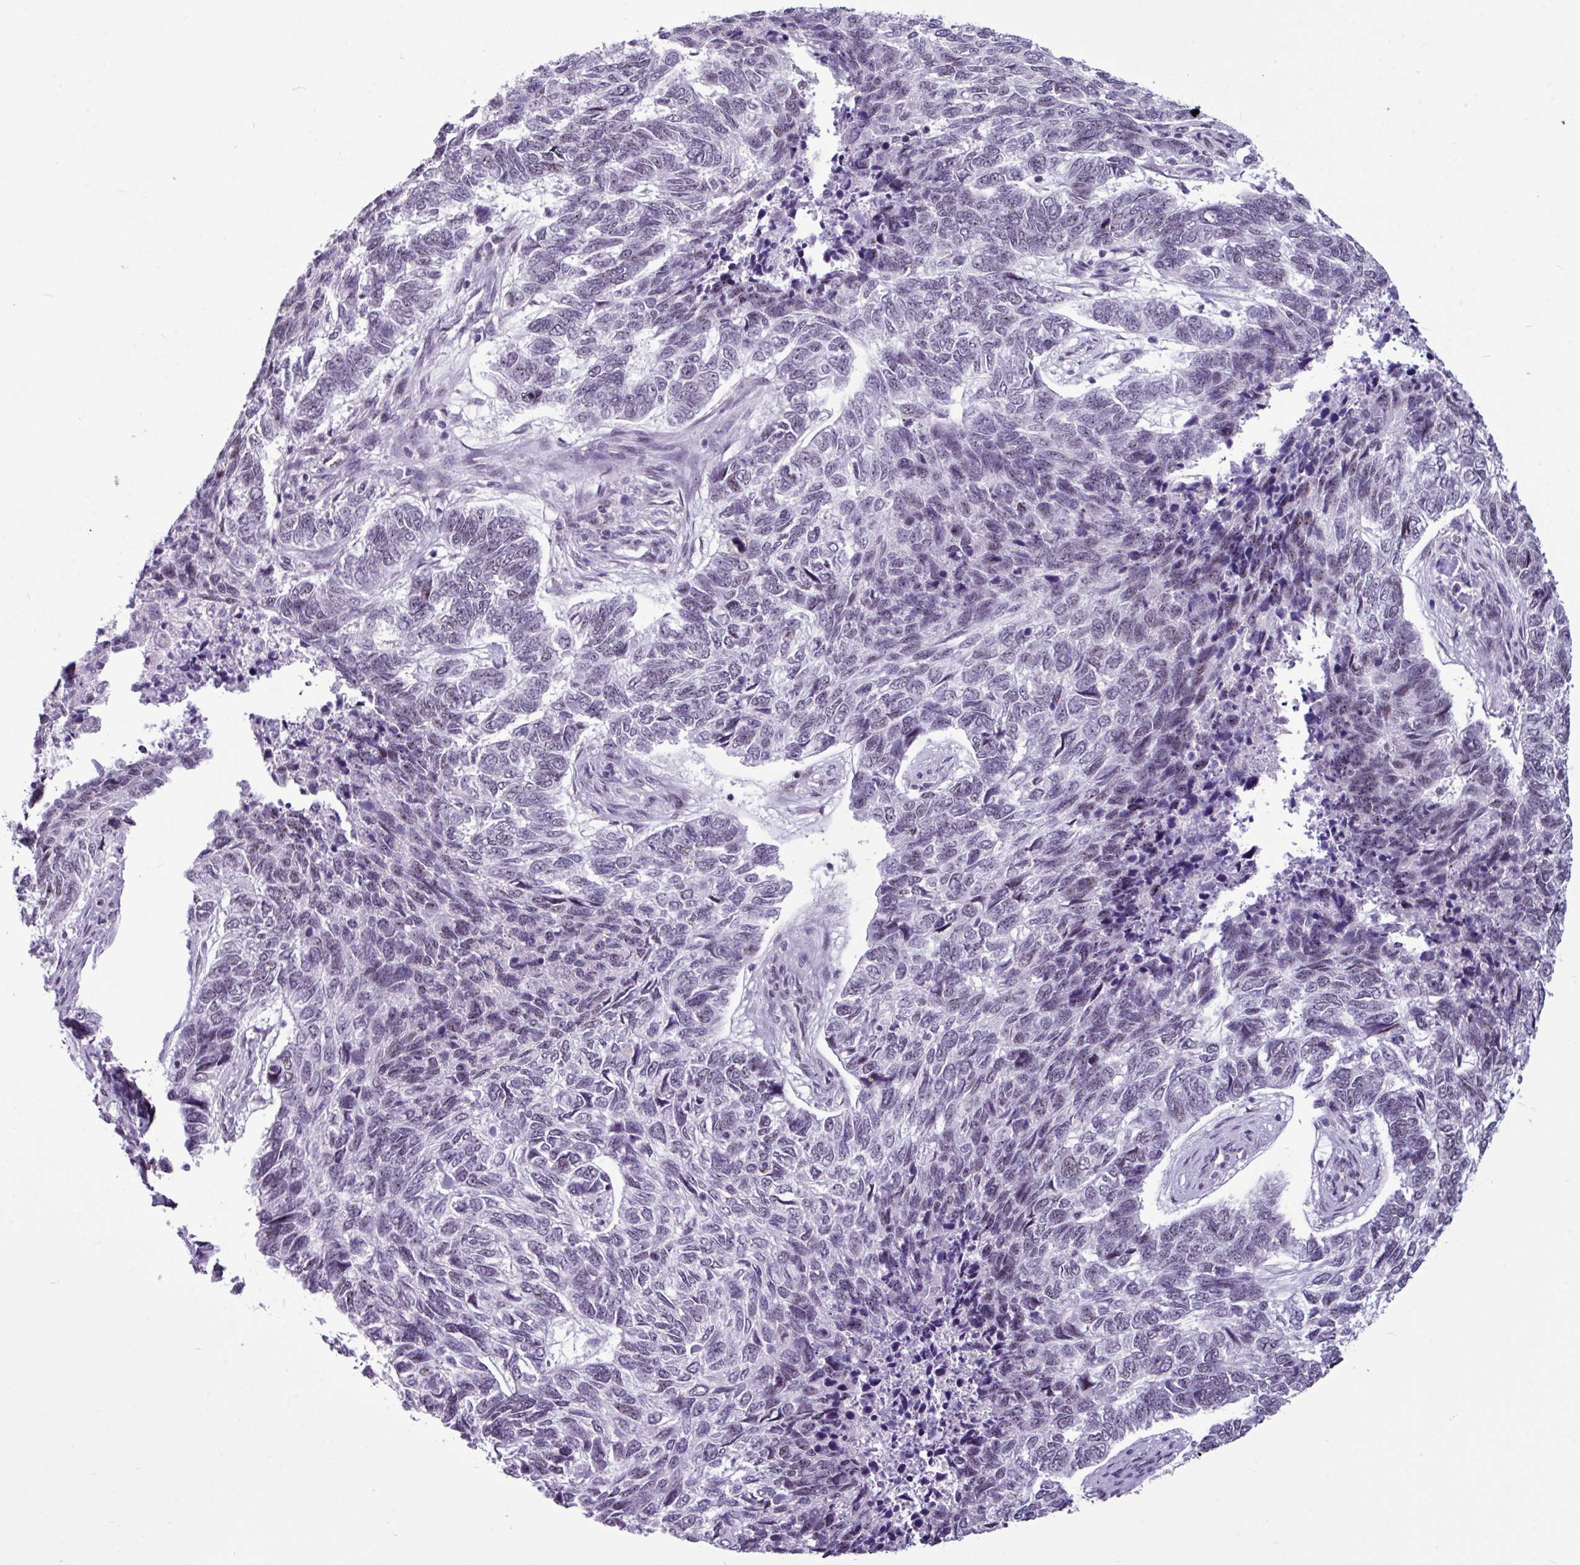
{"staining": {"intensity": "weak", "quantity": "<25%", "location": "nuclear"}, "tissue": "skin cancer", "cell_type": "Tumor cells", "image_type": "cancer", "snomed": [{"axis": "morphology", "description": "Basal cell carcinoma"}, {"axis": "topography", "description": "Skin"}], "caption": "Human skin cancer (basal cell carcinoma) stained for a protein using immunohistochemistry exhibits no positivity in tumor cells.", "gene": "UTP18", "patient": {"sex": "female", "age": 65}}